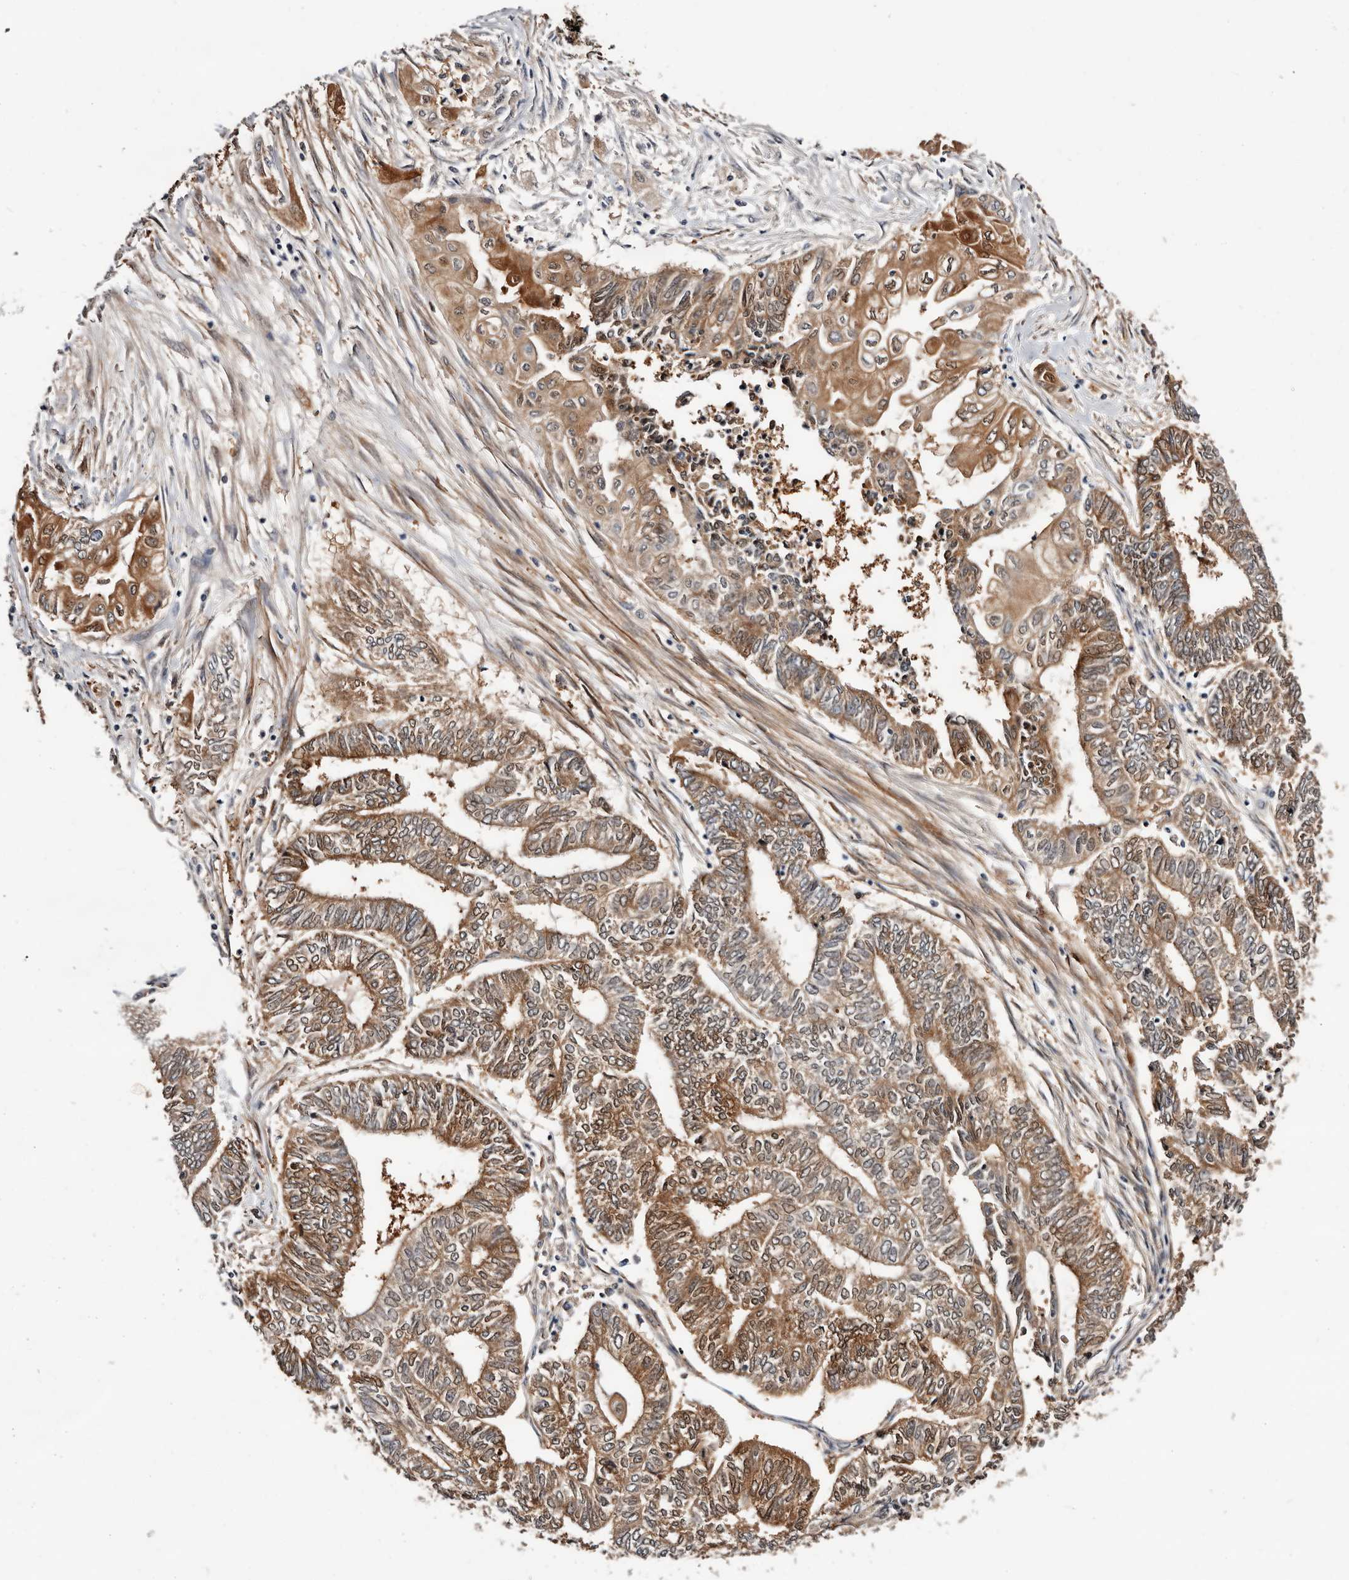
{"staining": {"intensity": "moderate", "quantity": ">75%", "location": "cytoplasmic/membranous,nuclear"}, "tissue": "endometrial cancer", "cell_type": "Tumor cells", "image_type": "cancer", "snomed": [{"axis": "morphology", "description": "Adenocarcinoma, NOS"}, {"axis": "topography", "description": "Uterus"}, {"axis": "topography", "description": "Endometrium"}], "caption": "Human endometrial cancer stained for a protein (brown) displays moderate cytoplasmic/membranous and nuclear positive staining in approximately >75% of tumor cells.", "gene": "TP53I3", "patient": {"sex": "female", "age": 70}}